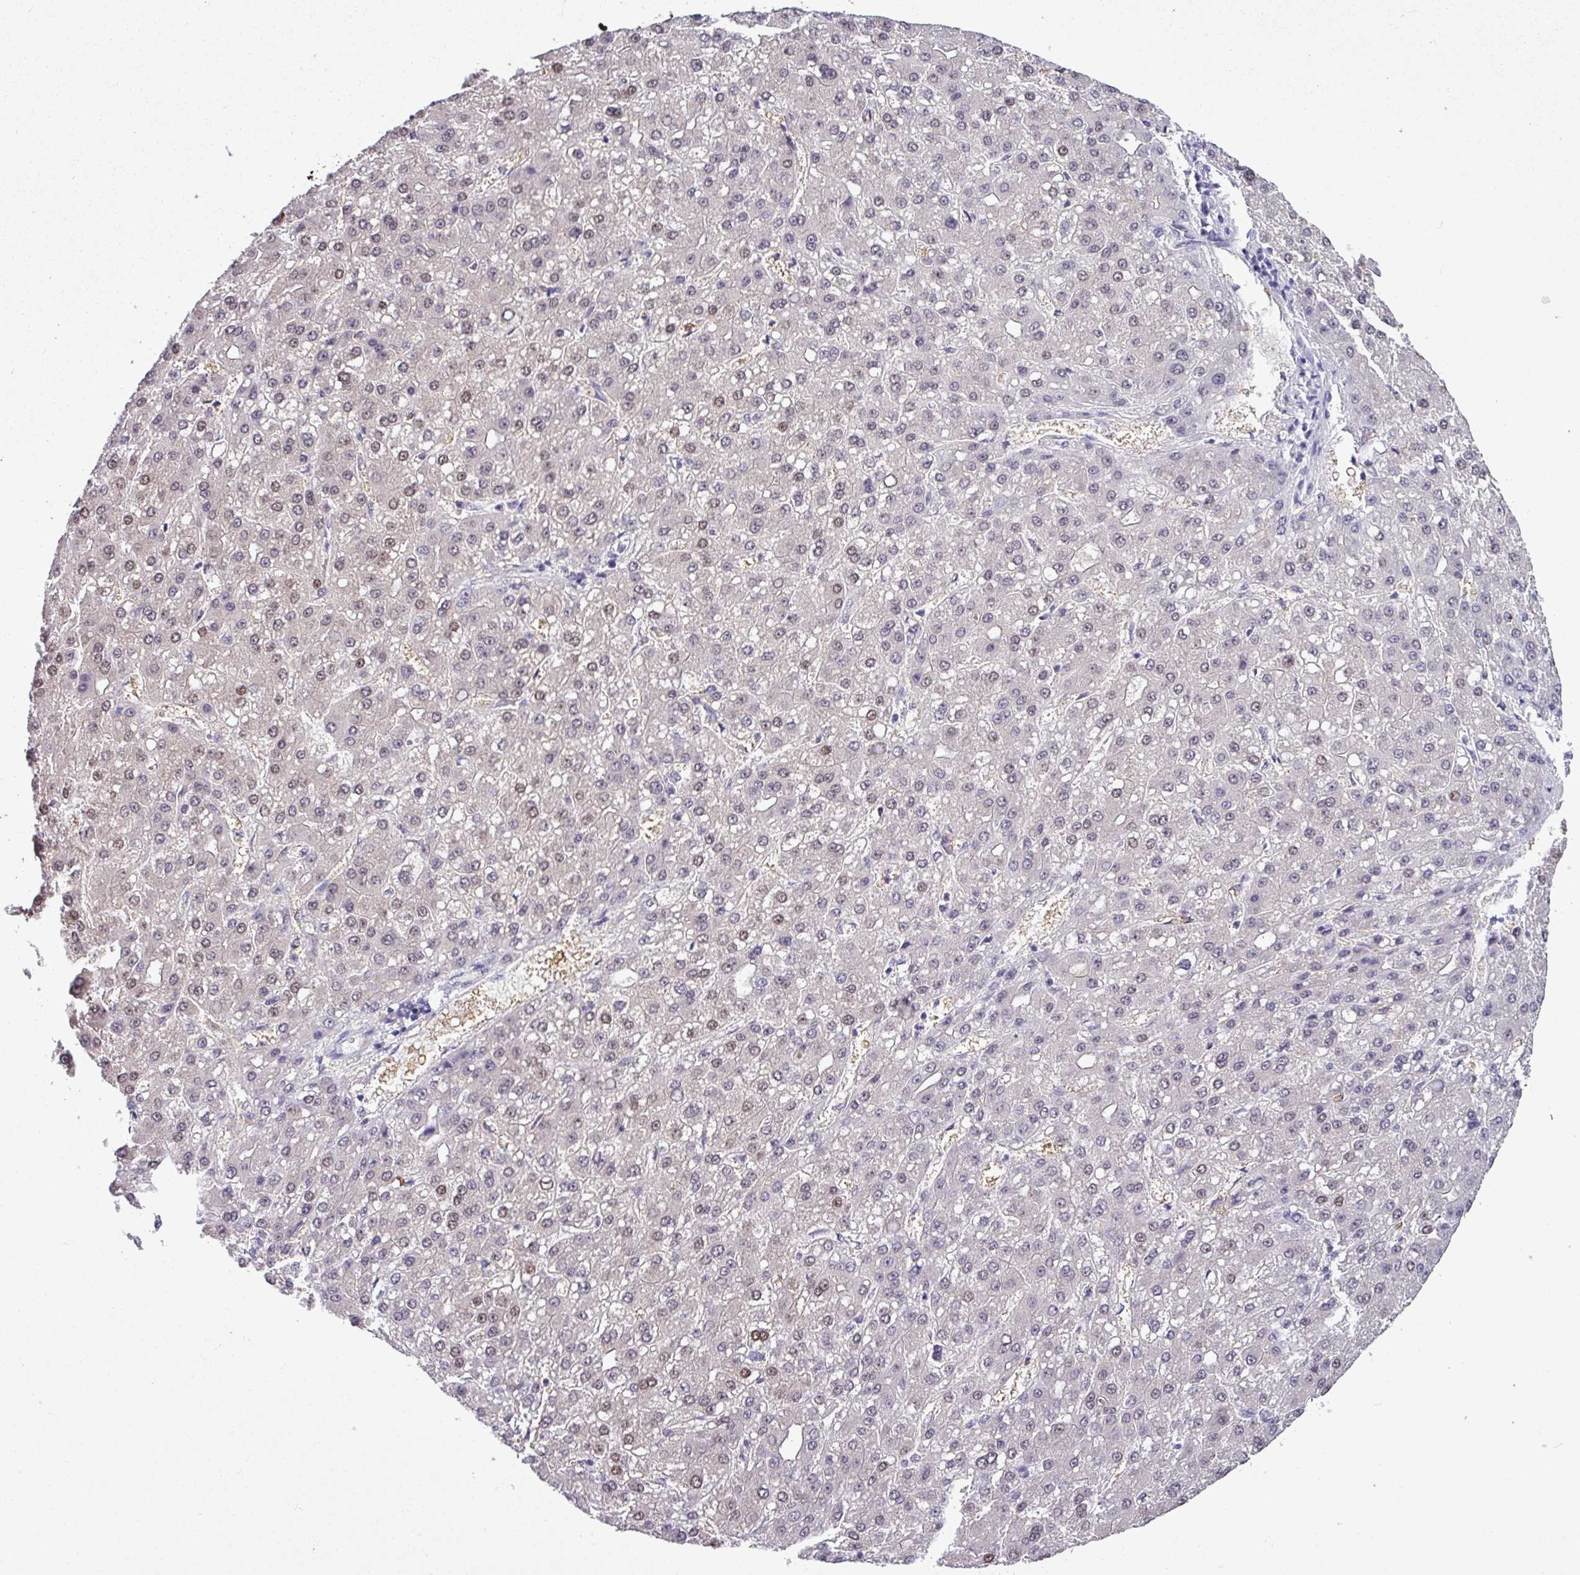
{"staining": {"intensity": "moderate", "quantity": "<25%", "location": "nuclear"}, "tissue": "liver cancer", "cell_type": "Tumor cells", "image_type": "cancer", "snomed": [{"axis": "morphology", "description": "Carcinoma, Hepatocellular, NOS"}, {"axis": "topography", "description": "Liver"}], "caption": "This is an image of IHC staining of liver hepatocellular carcinoma, which shows moderate positivity in the nuclear of tumor cells.", "gene": "SRGAP1", "patient": {"sex": "male", "age": 67}}